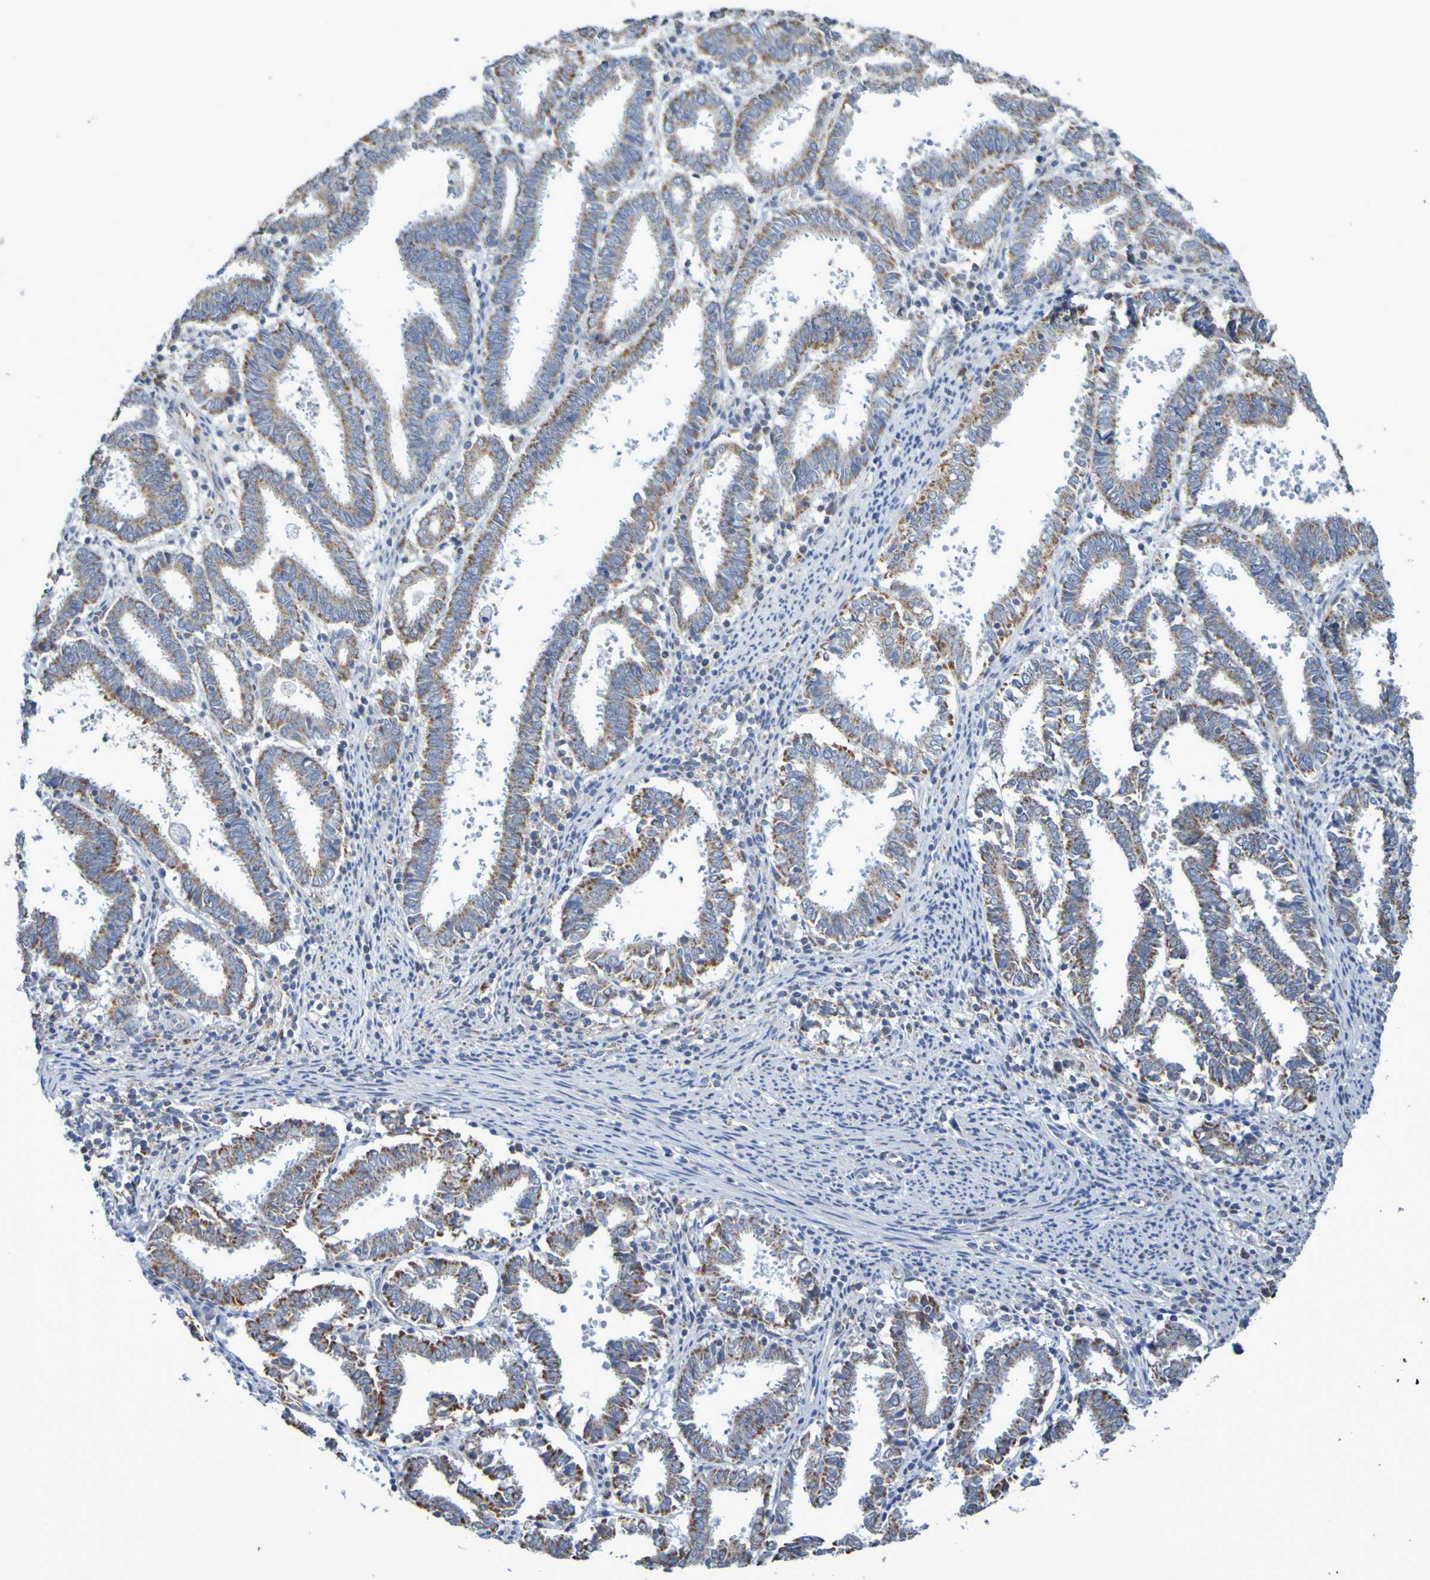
{"staining": {"intensity": "moderate", "quantity": ">75%", "location": "cytoplasmic/membranous"}, "tissue": "endometrial cancer", "cell_type": "Tumor cells", "image_type": "cancer", "snomed": [{"axis": "morphology", "description": "Adenocarcinoma, NOS"}, {"axis": "topography", "description": "Uterus"}], "caption": "About >75% of tumor cells in human endometrial cancer show moderate cytoplasmic/membranous protein staining as visualized by brown immunohistochemical staining.", "gene": "CNTN2", "patient": {"sex": "female", "age": 83}}